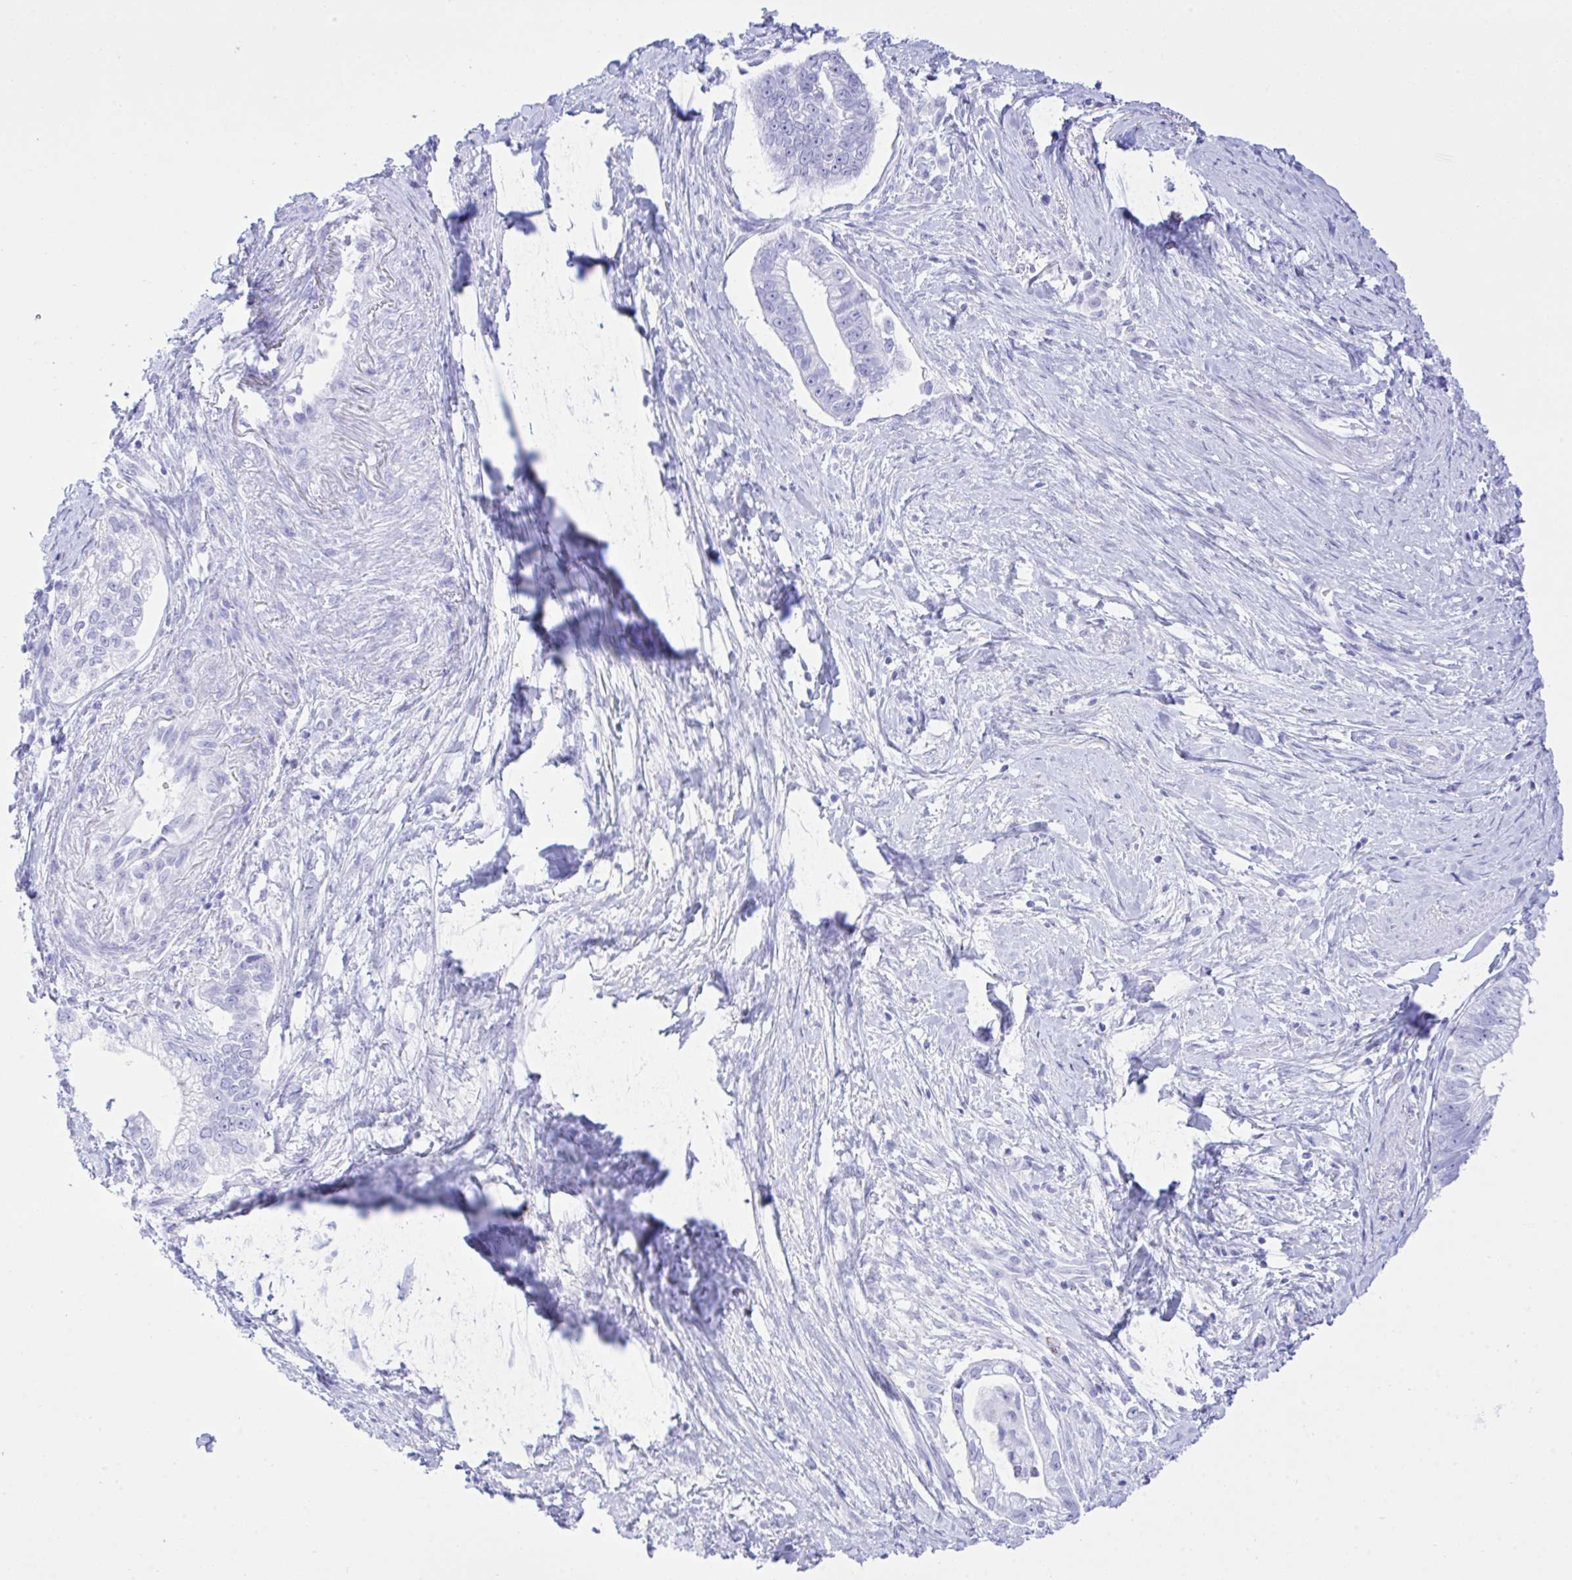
{"staining": {"intensity": "negative", "quantity": "none", "location": "none"}, "tissue": "pancreatic cancer", "cell_type": "Tumor cells", "image_type": "cancer", "snomed": [{"axis": "morphology", "description": "Adenocarcinoma, NOS"}, {"axis": "topography", "description": "Pancreas"}], "caption": "Immunohistochemistry of human pancreatic cancer shows no staining in tumor cells. (Immunohistochemistry (ihc), brightfield microscopy, high magnification).", "gene": "SELENOV", "patient": {"sex": "male", "age": 70}}